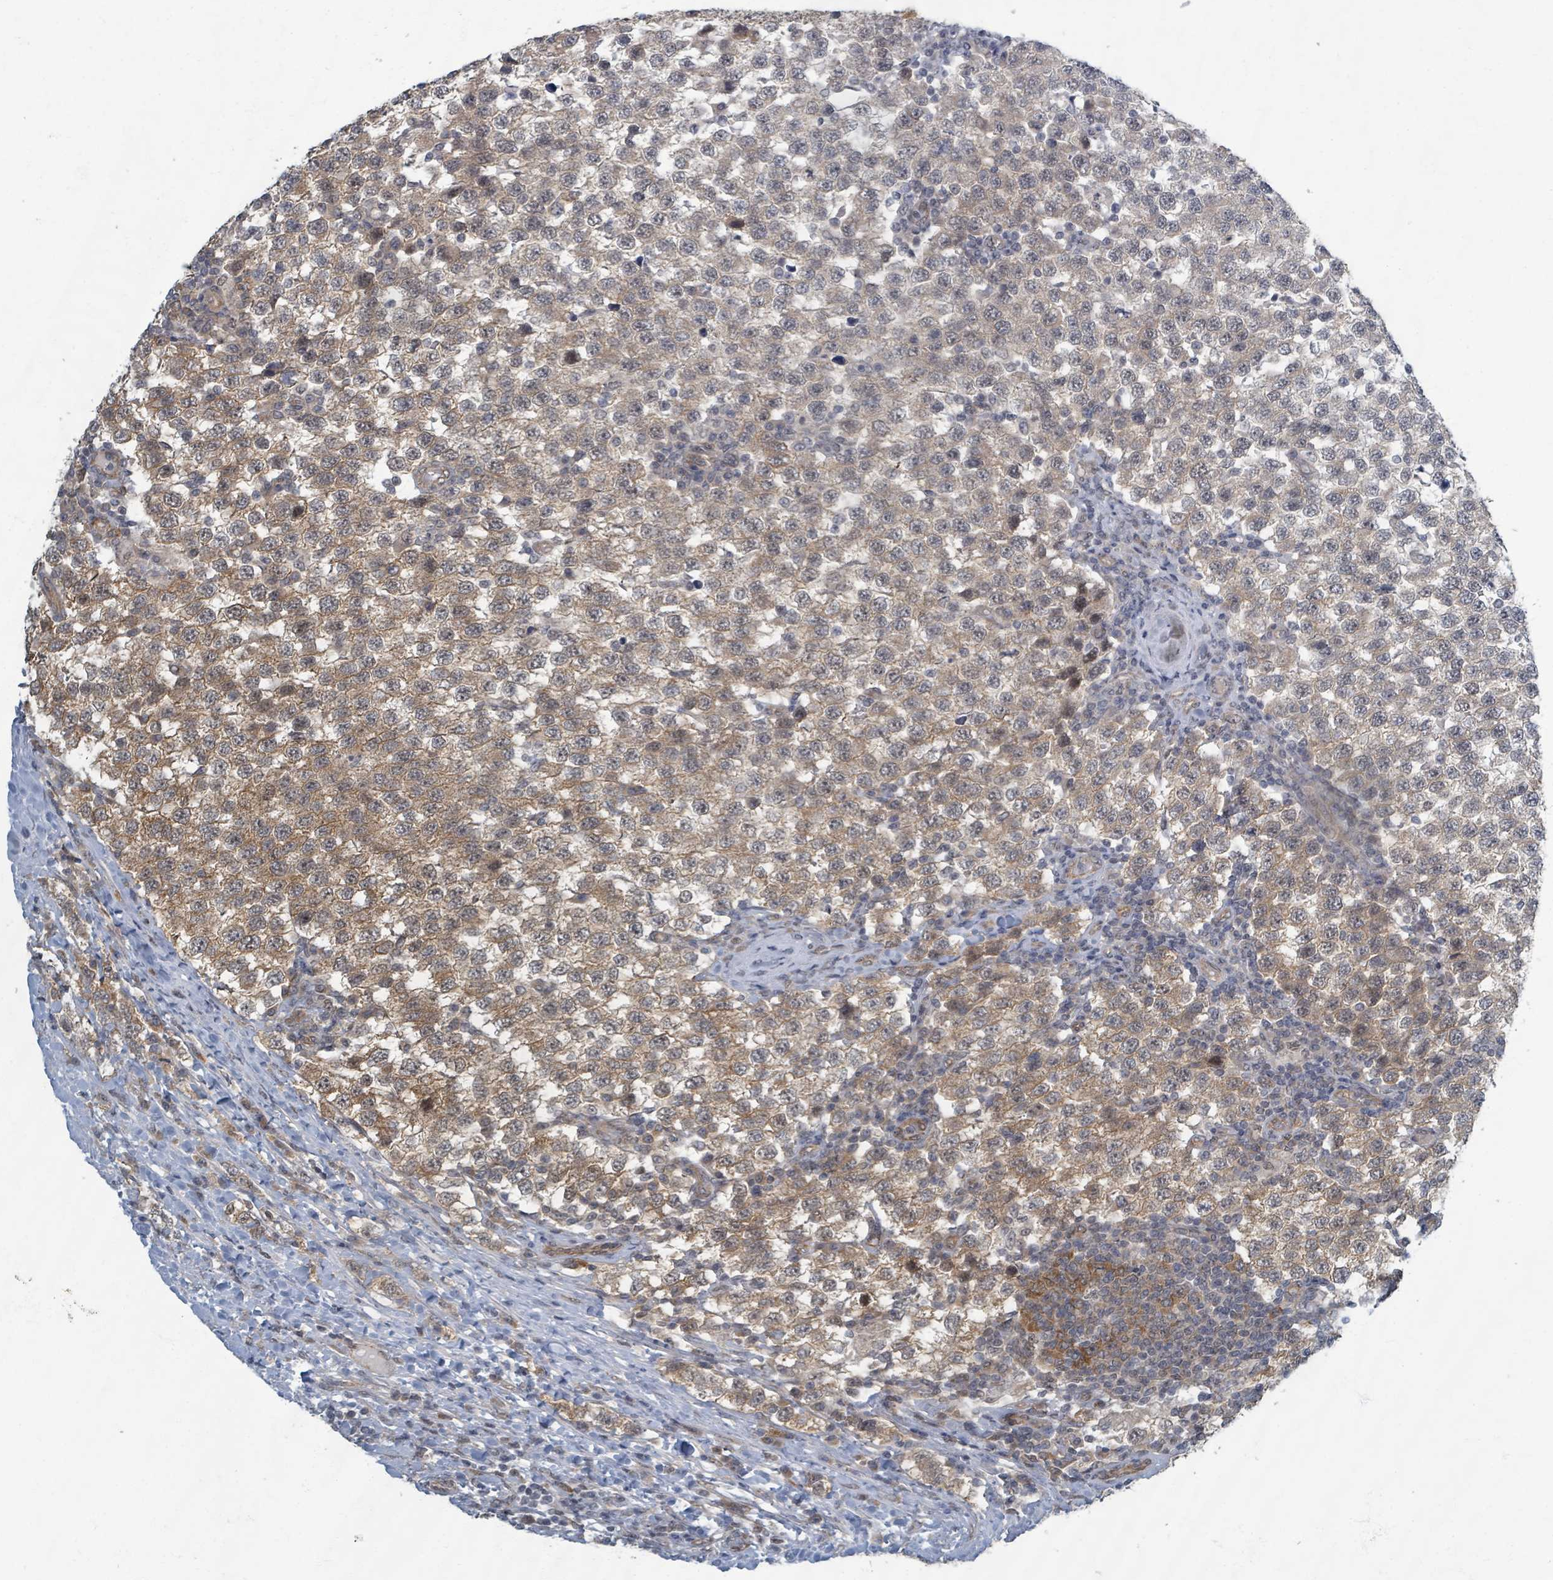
{"staining": {"intensity": "moderate", "quantity": "25%-75%", "location": "cytoplasmic/membranous"}, "tissue": "testis cancer", "cell_type": "Tumor cells", "image_type": "cancer", "snomed": [{"axis": "morphology", "description": "Seminoma, NOS"}, {"axis": "topography", "description": "Testis"}], "caption": "Brown immunohistochemical staining in testis seminoma shows moderate cytoplasmic/membranous expression in about 25%-75% of tumor cells. (Brightfield microscopy of DAB IHC at high magnification).", "gene": "INTS15", "patient": {"sex": "male", "age": 34}}